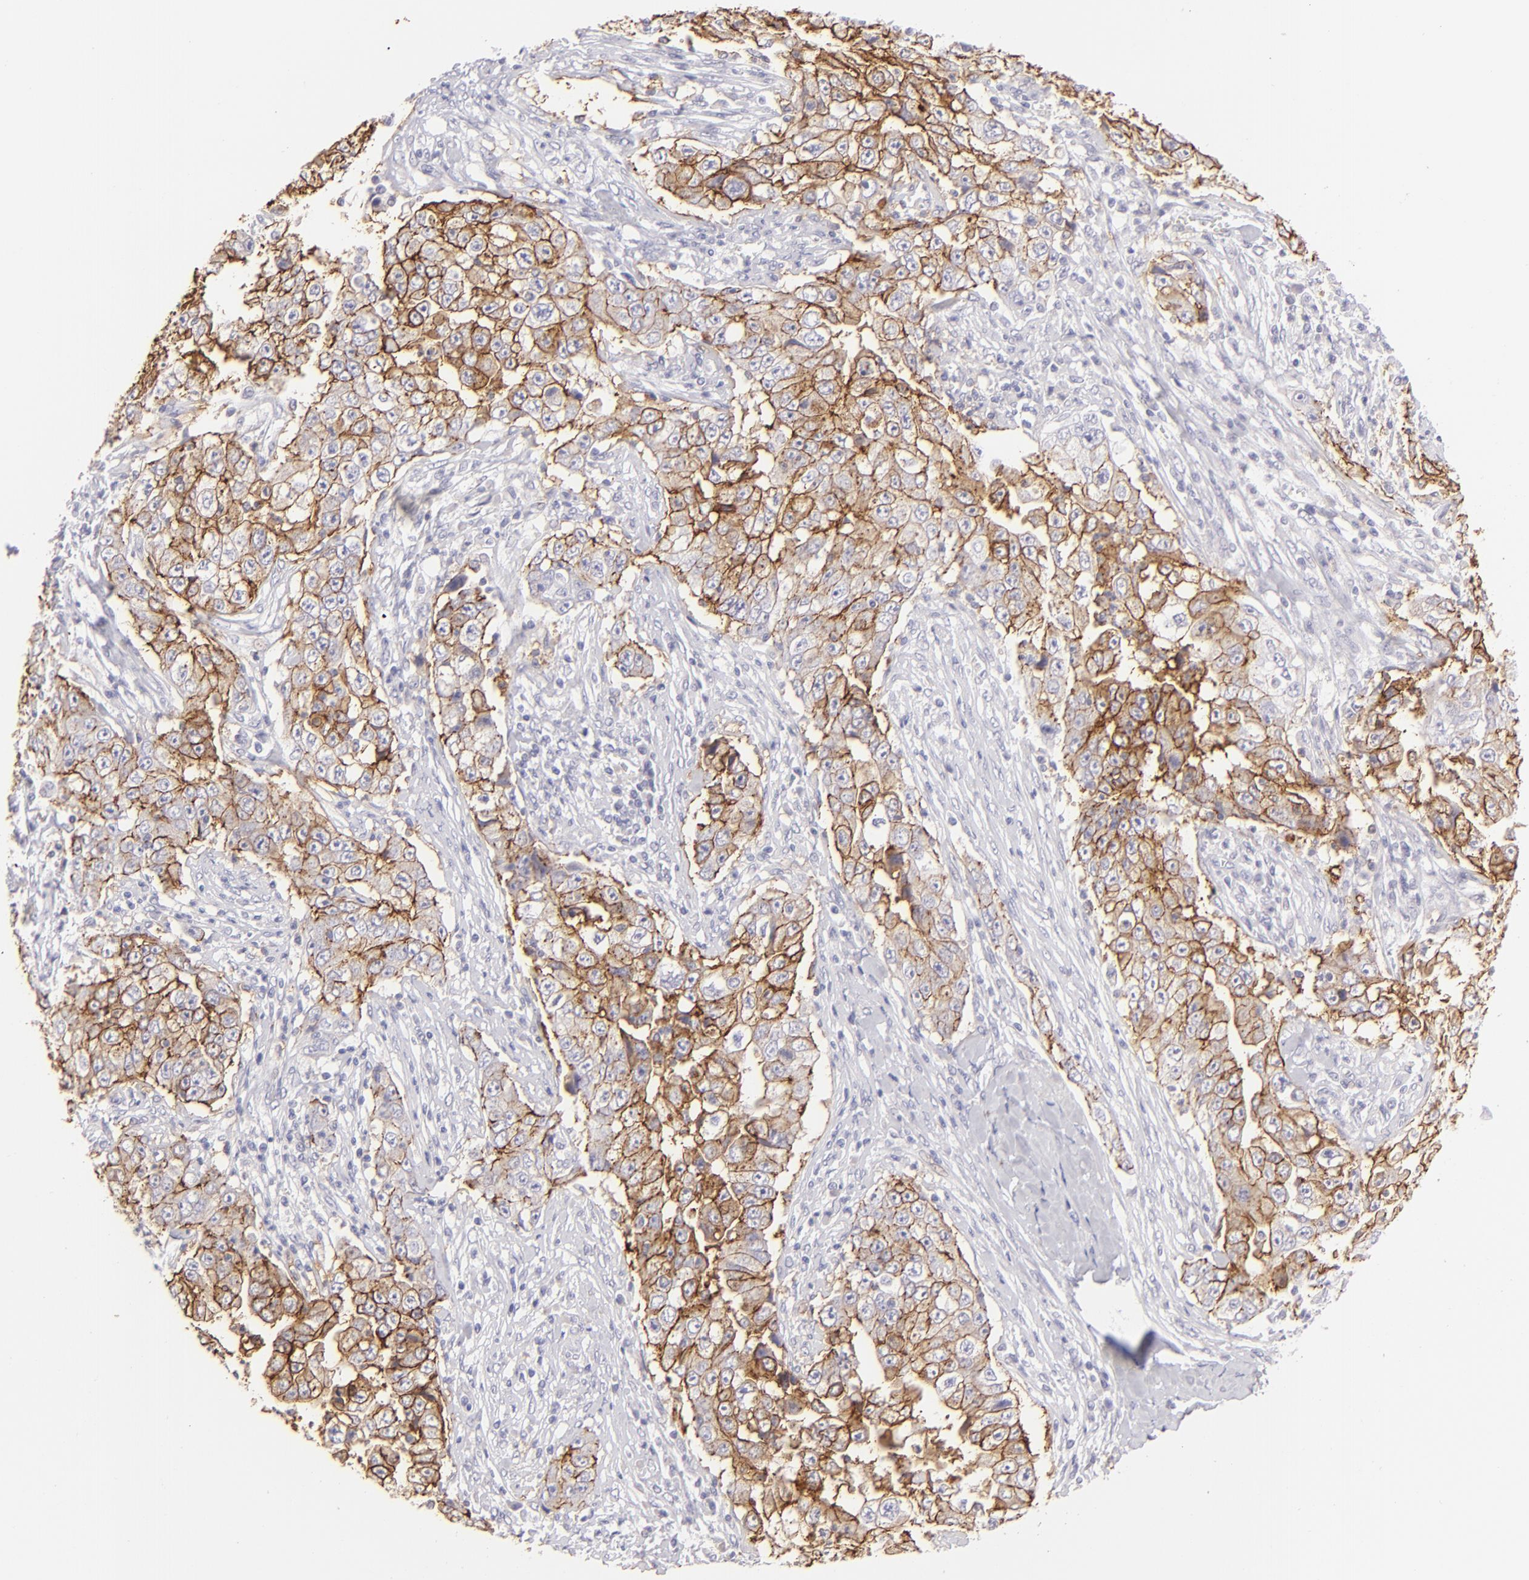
{"staining": {"intensity": "moderate", "quantity": ">75%", "location": "cytoplasmic/membranous"}, "tissue": "lung cancer", "cell_type": "Tumor cells", "image_type": "cancer", "snomed": [{"axis": "morphology", "description": "Squamous cell carcinoma, NOS"}, {"axis": "topography", "description": "Lung"}], "caption": "IHC (DAB (3,3'-diaminobenzidine)) staining of human lung squamous cell carcinoma exhibits moderate cytoplasmic/membranous protein expression in approximately >75% of tumor cells.", "gene": "CLDN4", "patient": {"sex": "male", "age": 64}}